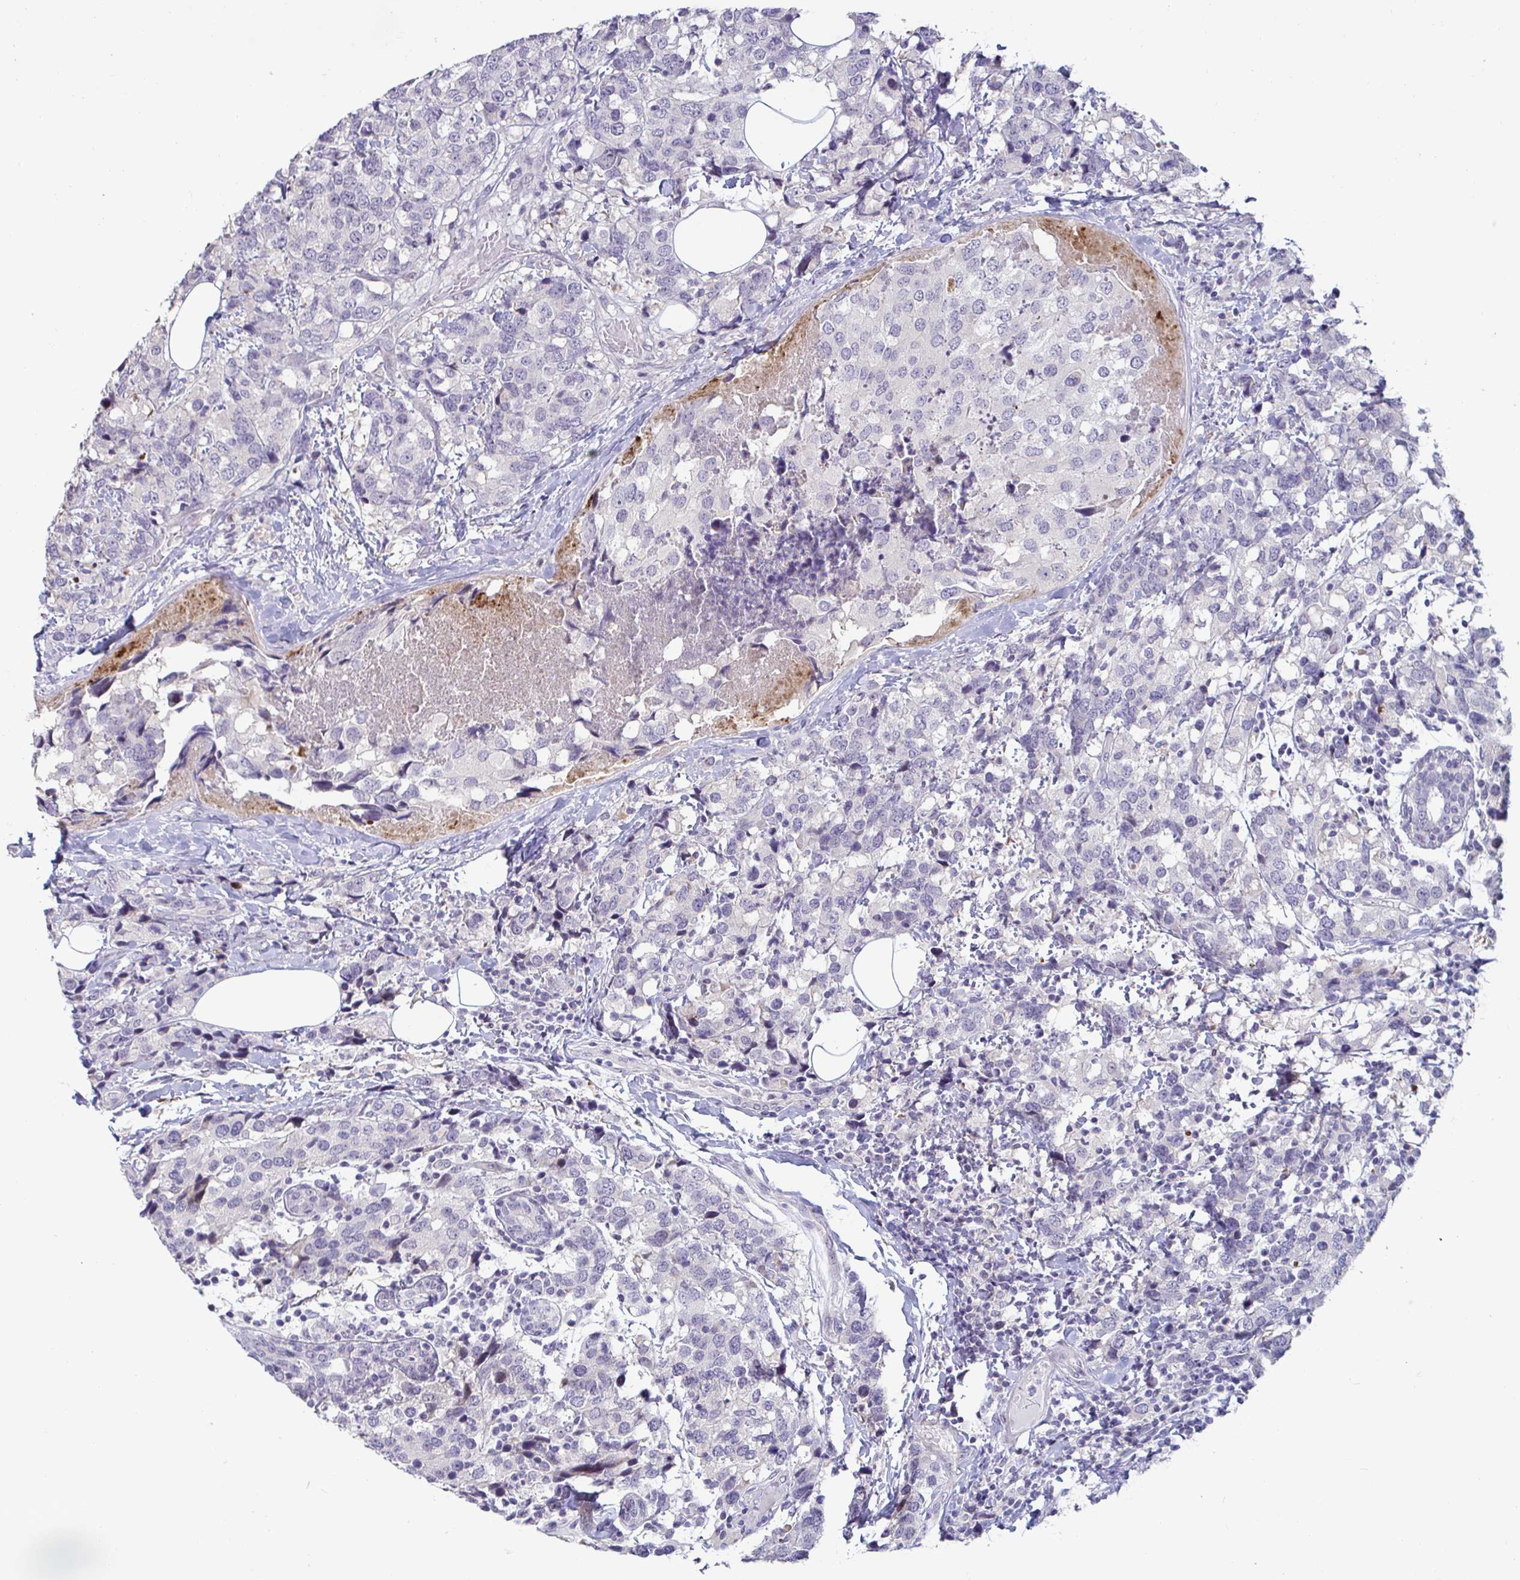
{"staining": {"intensity": "negative", "quantity": "none", "location": "none"}, "tissue": "breast cancer", "cell_type": "Tumor cells", "image_type": "cancer", "snomed": [{"axis": "morphology", "description": "Lobular carcinoma"}, {"axis": "topography", "description": "Breast"}], "caption": "DAB (3,3'-diaminobenzidine) immunohistochemical staining of human breast cancer demonstrates no significant expression in tumor cells. (DAB IHC with hematoxylin counter stain).", "gene": "GSTM1", "patient": {"sex": "female", "age": 59}}